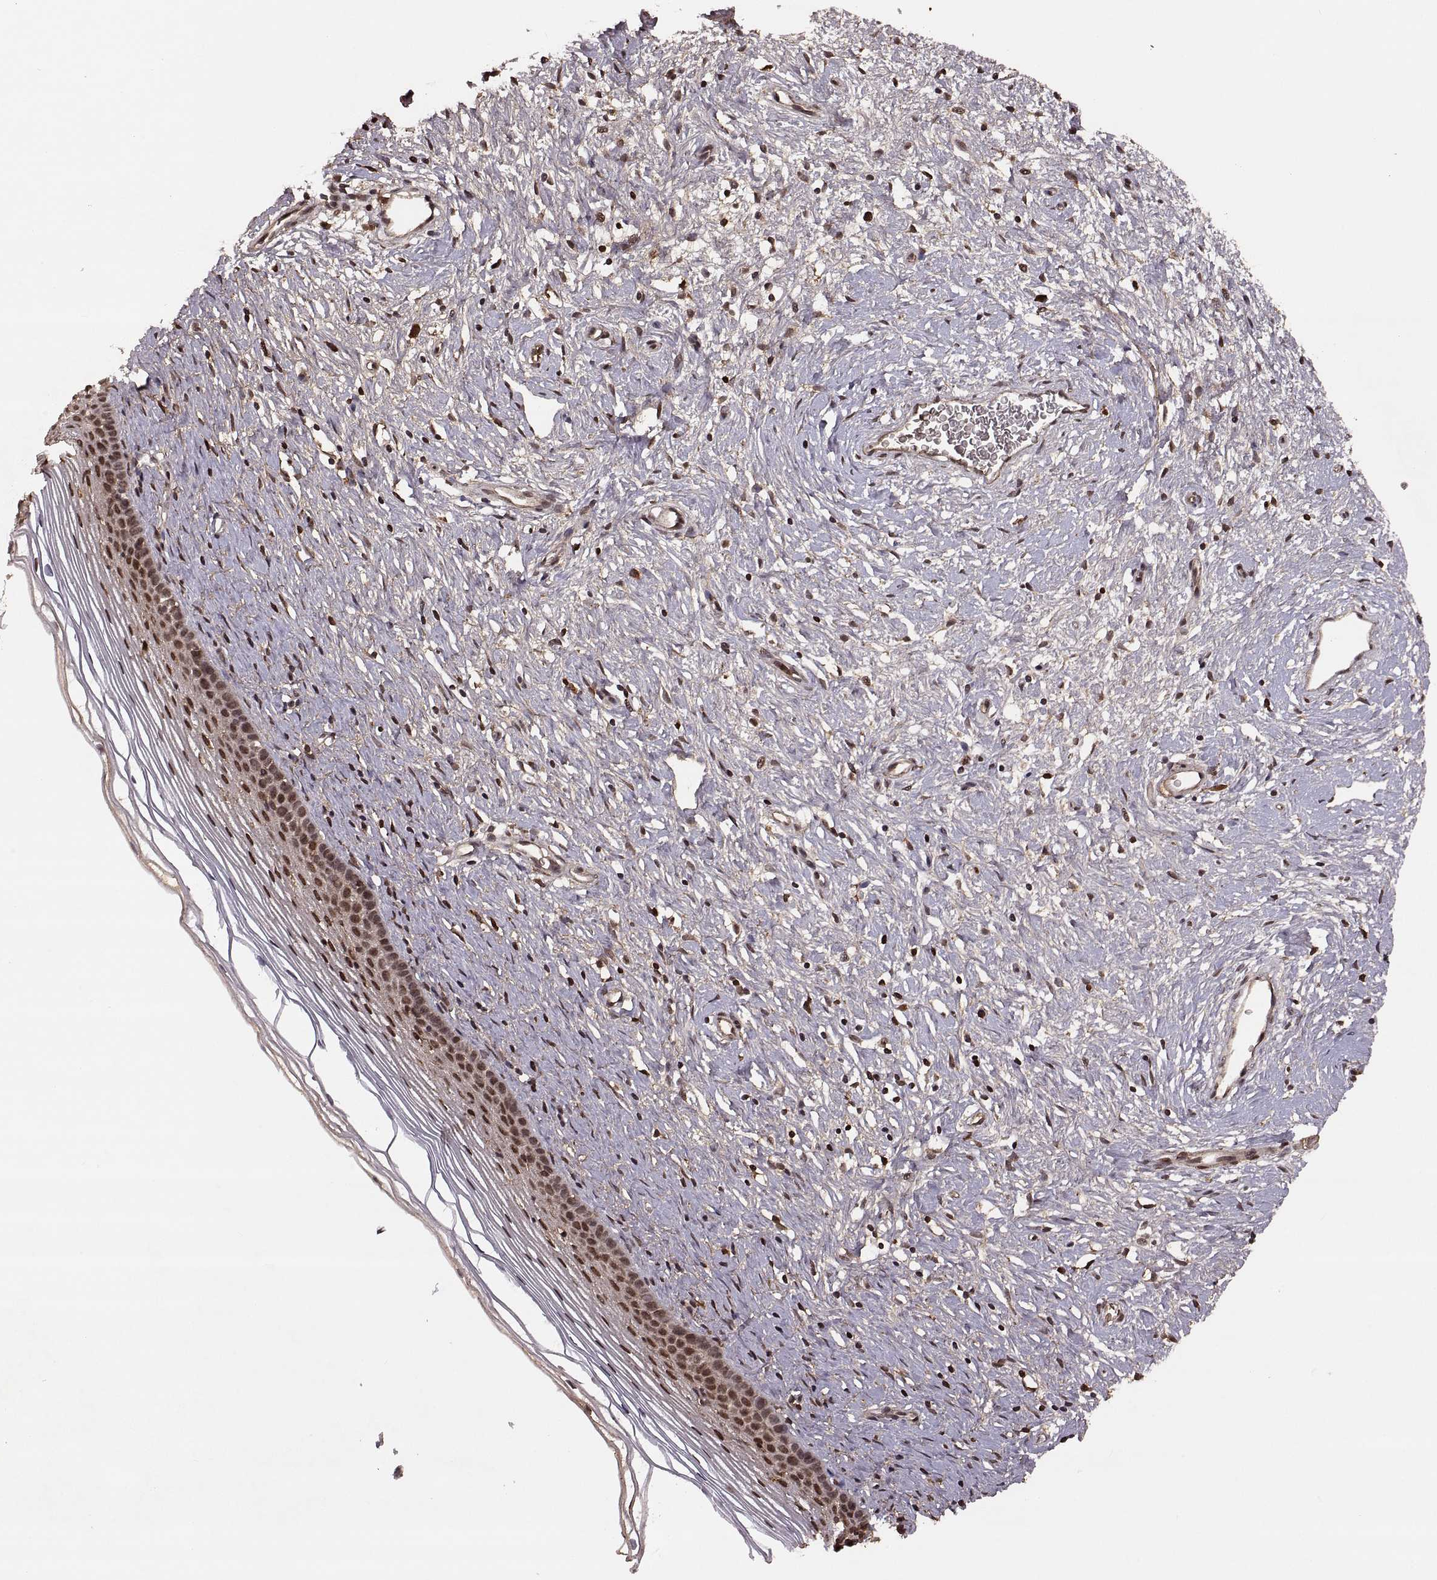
{"staining": {"intensity": "strong", "quantity": ">75%", "location": "nuclear"}, "tissue": "cervix", "cell_type": "Glandular cells", "image_type": "normal", "snomed": [{"axis": "morphology", "description": "Normal tissue, NOS"}, {"axis": "topography", "description": "Cervix"}], "caption": "Immunohistochemistry (IHC) (DAB) staining of normal human cervix reveals strong nuclear protein positivity in about >75% of glandular cells.", "gene": "RFT1", "patient": {"sex": "female", "age": 39}}